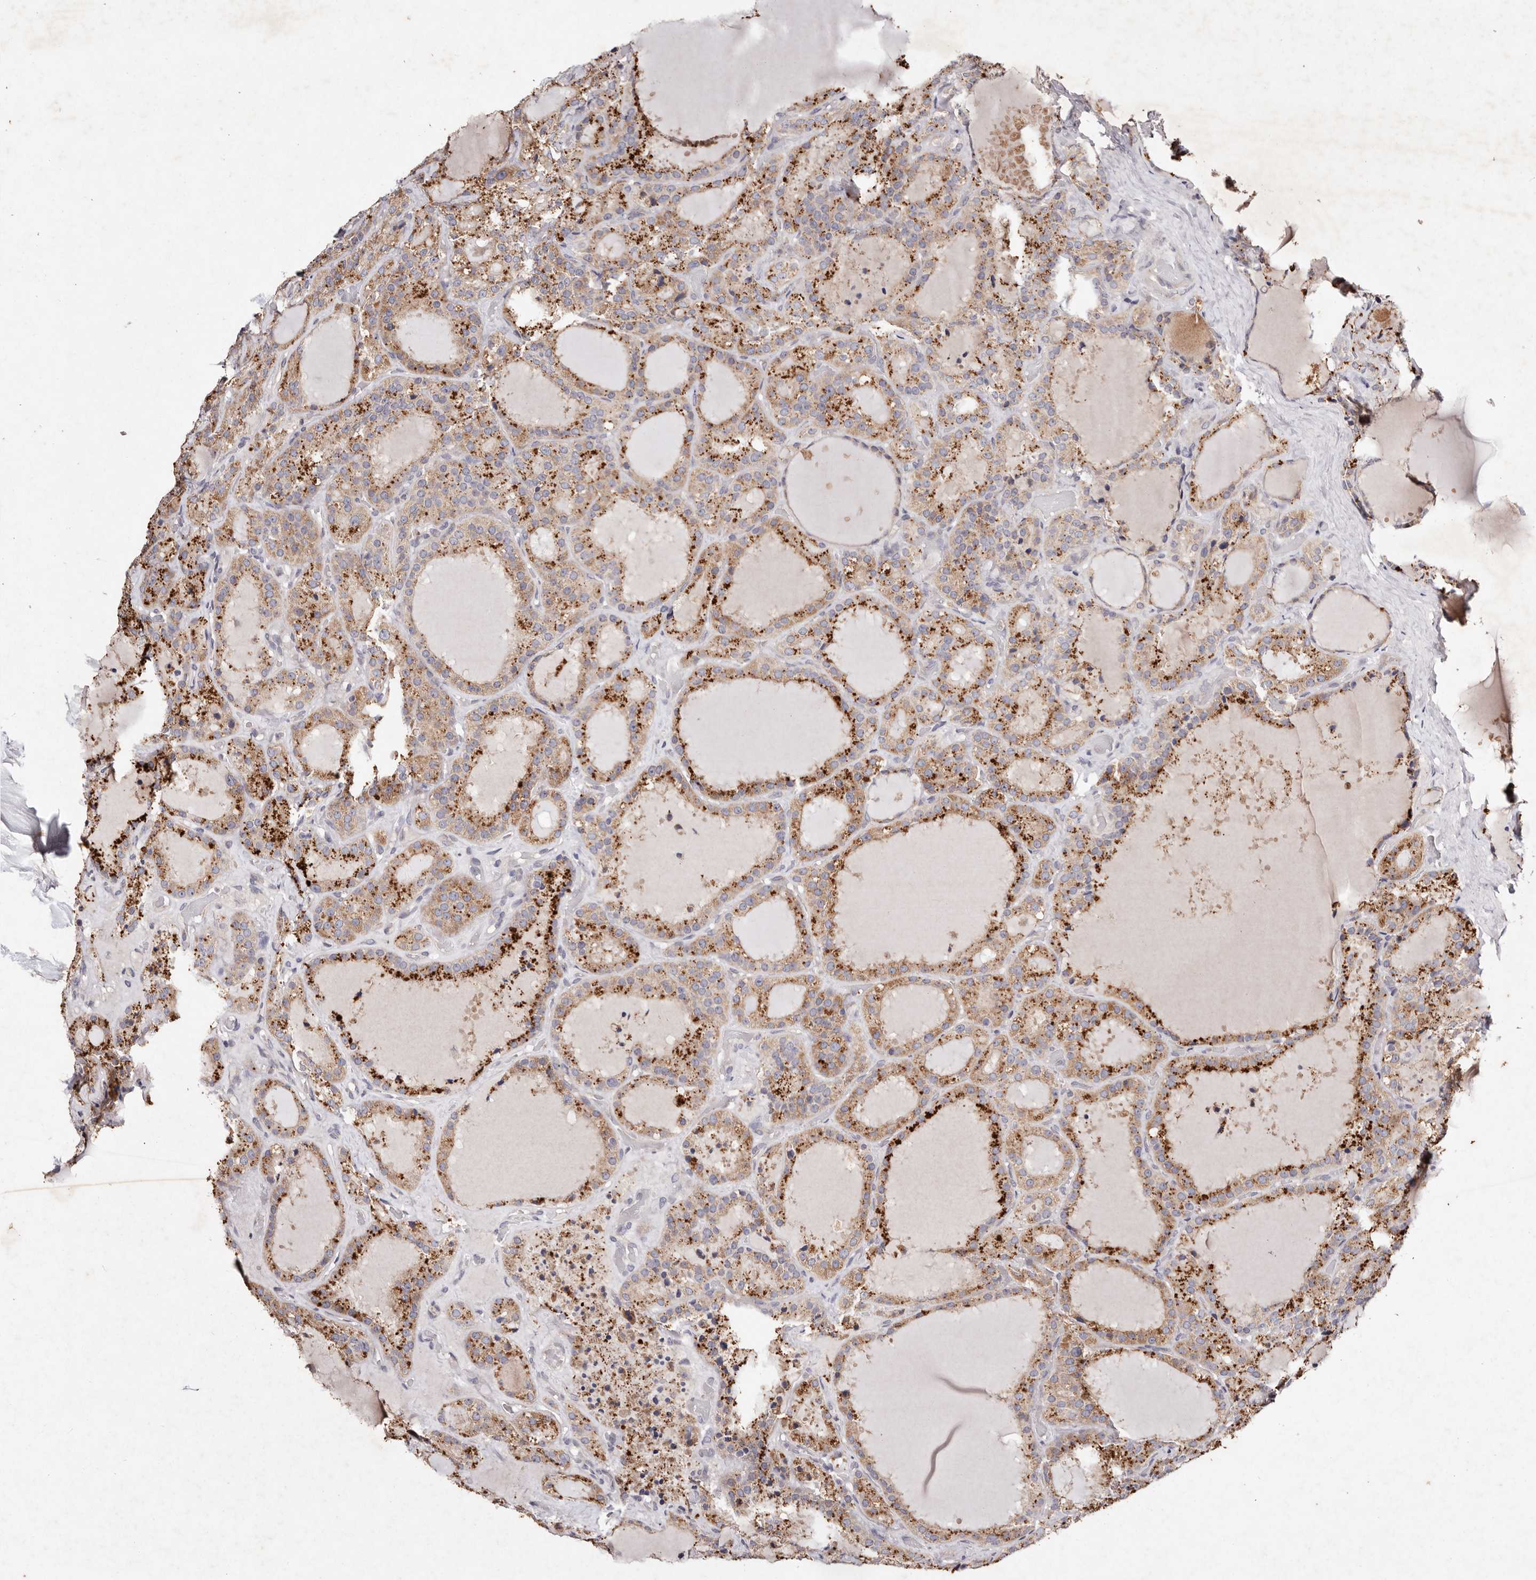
{"staining": {"intensity": "moderate", "quantity": ">75%", "location": "cytoplasmic/membranous"}, "tissue": "thyroid cancer", "cell_type": "Tumor cells", "image_type": "cancer", "snomed": [{"axis": "morphology", "description": "Papillary adenocarcinoma, NOS"}, {"axis": "topography", "description": "Thyroid gland"}], "caption": "Immunohistochemistry (DAB) staining of human thyroid cancer (papillary adenocarcinoma) demonstrates moderate cytoplasmic/membranous protein expression in approximately >75% of tumor cells.", "gene": "TSC2", "patient": {"sex": "male", "age": 77}}